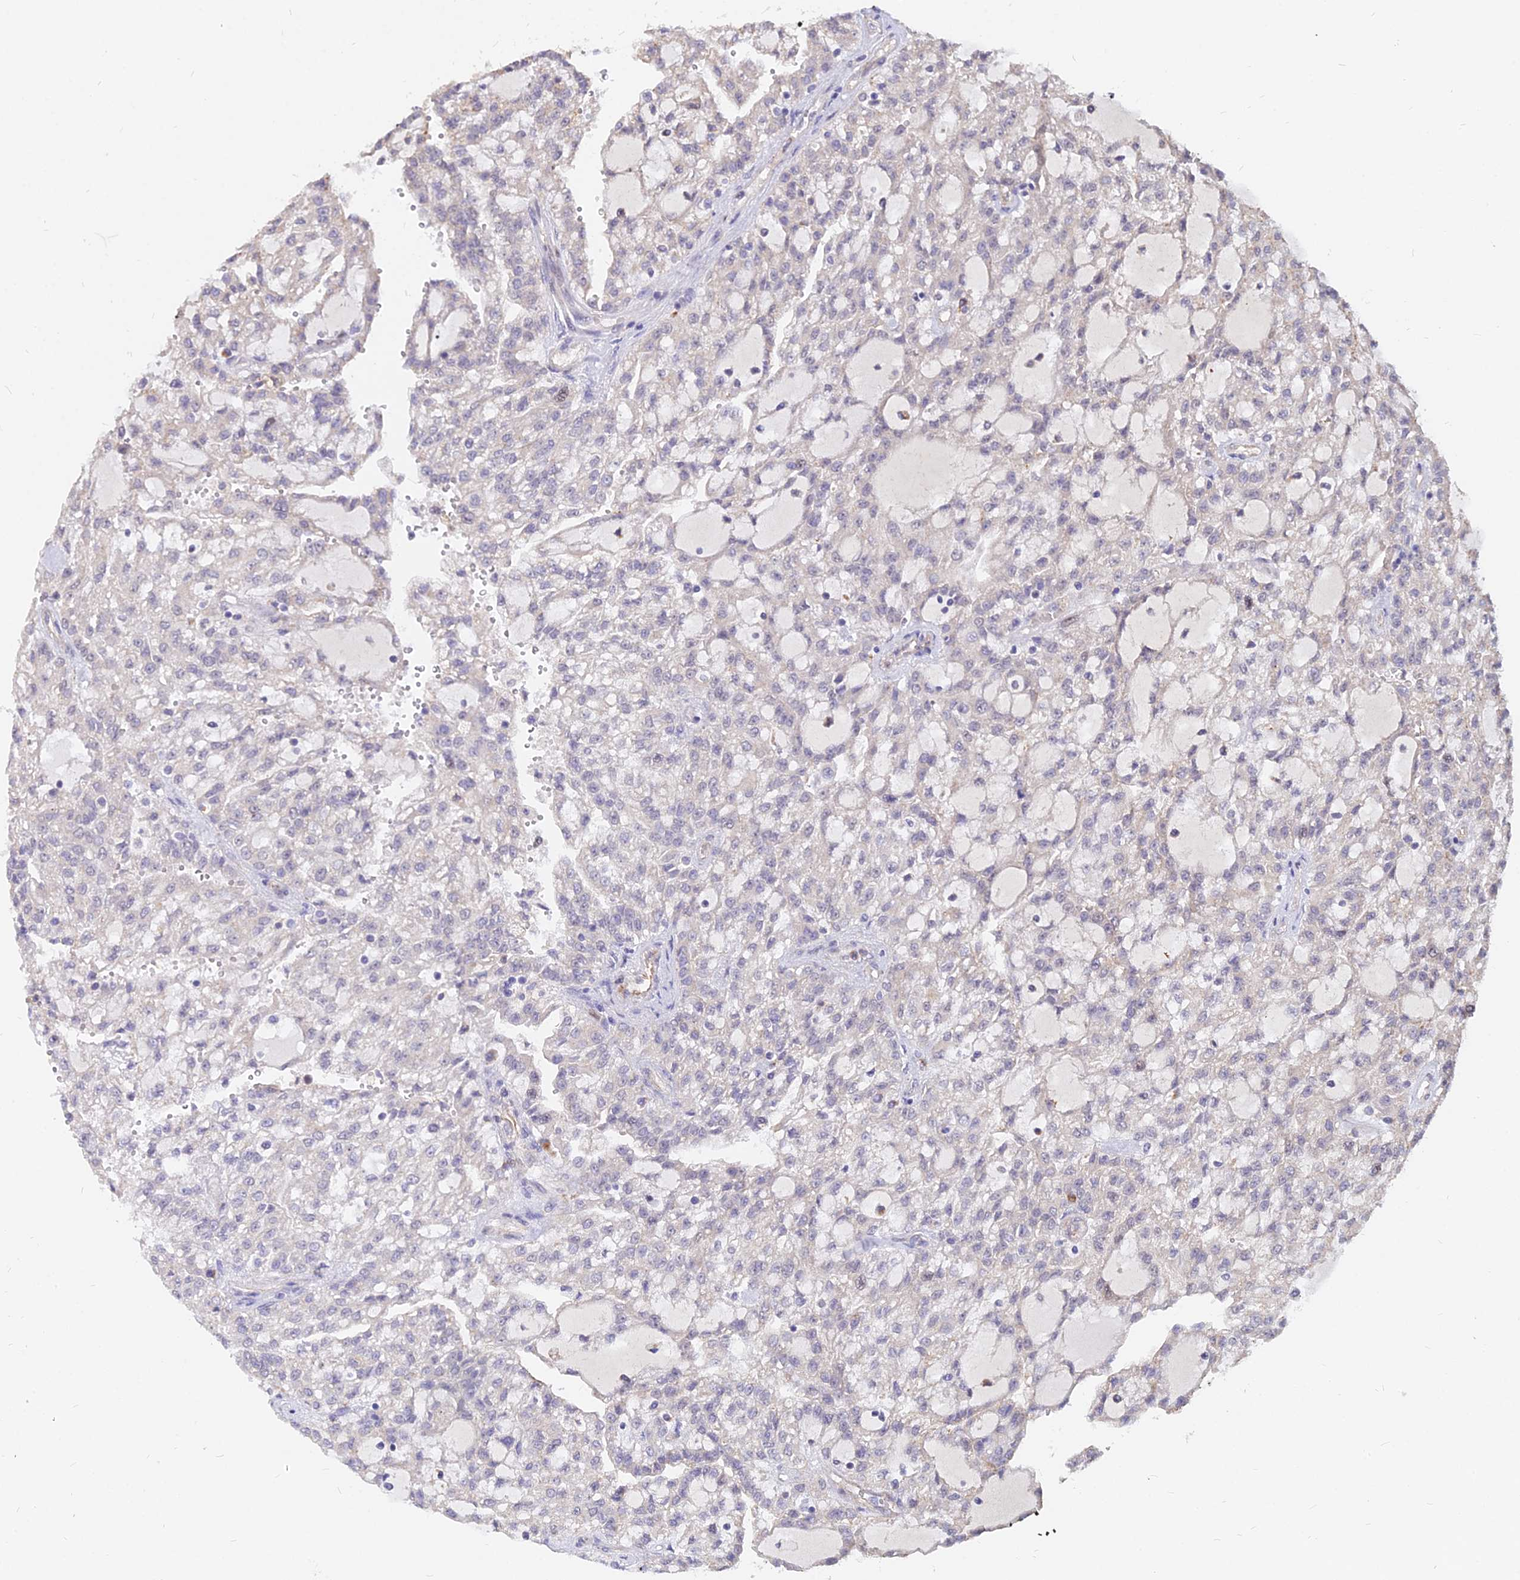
{"staining": {"intensity": "negative", "quantity": "none", "location": "none"}, "tissue": "renal cancer", "cell_type": "Tumor cells", "image_type": "cancer", "snomed": [{"axis": "morphology", "description": "Adenocarcinoma, NOS"}, {"axis": "topography", "description": "Kidney"}], "caption": "Immunohistochemistry (IHC) histopathology image of human renal cancer stained for a protein (brown), which exhibits no expression in tumor cells.", "gene": "C11orf68", "patient": {"sex": "male", "age": 63}}